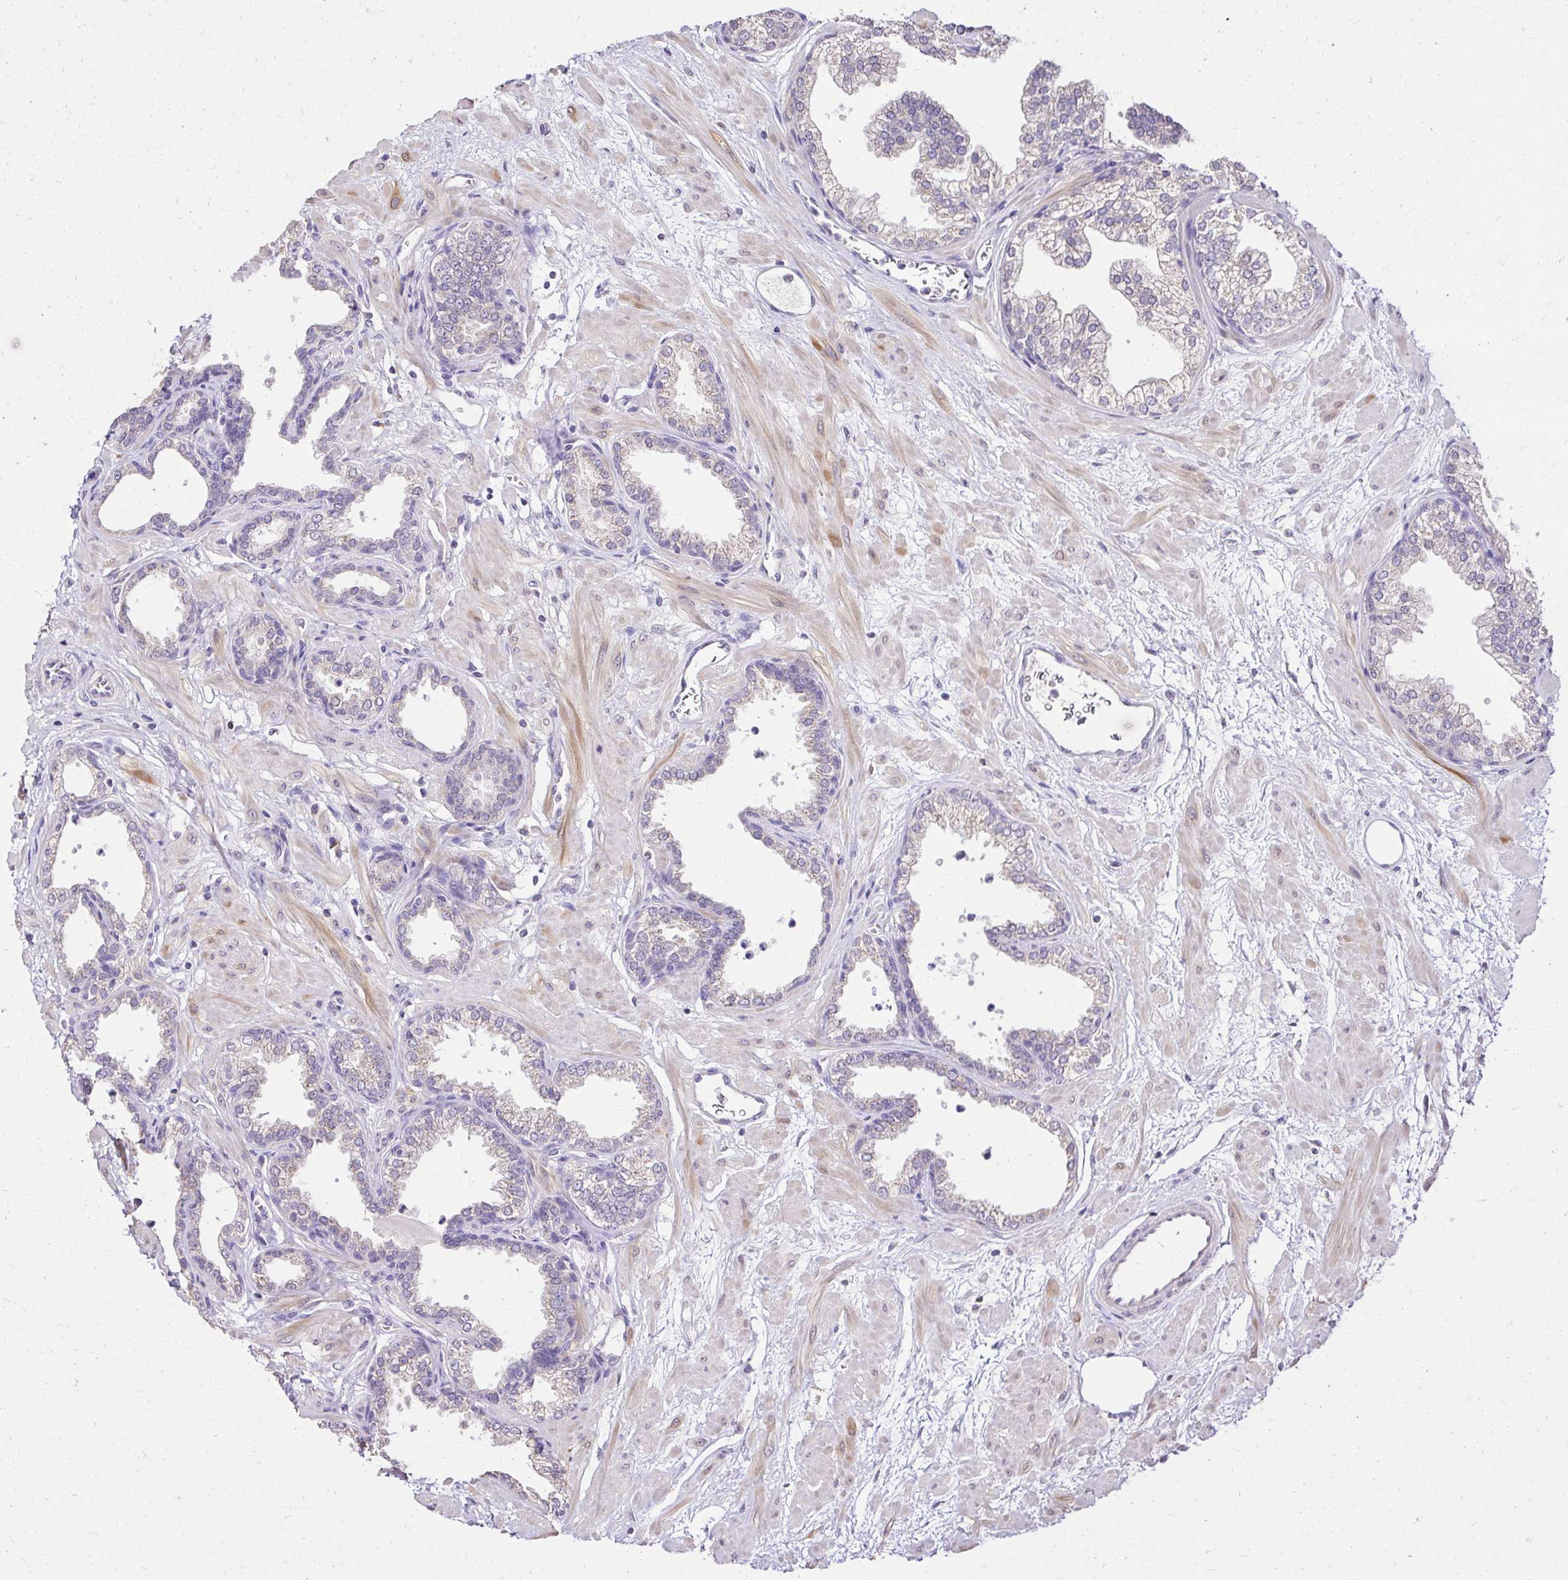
{"staining": {"intensity": "weak", "quantity": "<25%", "location": "cytoplasmic/membranous"}, "tissue": "prostate", "cell_type": "Glandular cells", "image_type": "normal", "snomed": [{"axis": "morphology", "description": "Normal tissue, NOS"}, {"axis": "topography", "description": "Prostate"}], "caption": "The immunohistochemistry (IHC) image has no significant staining in glandular cells of prostate. (DAB immunohistochemistry visualized using brightfield microscopy, high magnification).", "gene": "KIAA1210", "patient": {"sex": "male", "age": 37}}